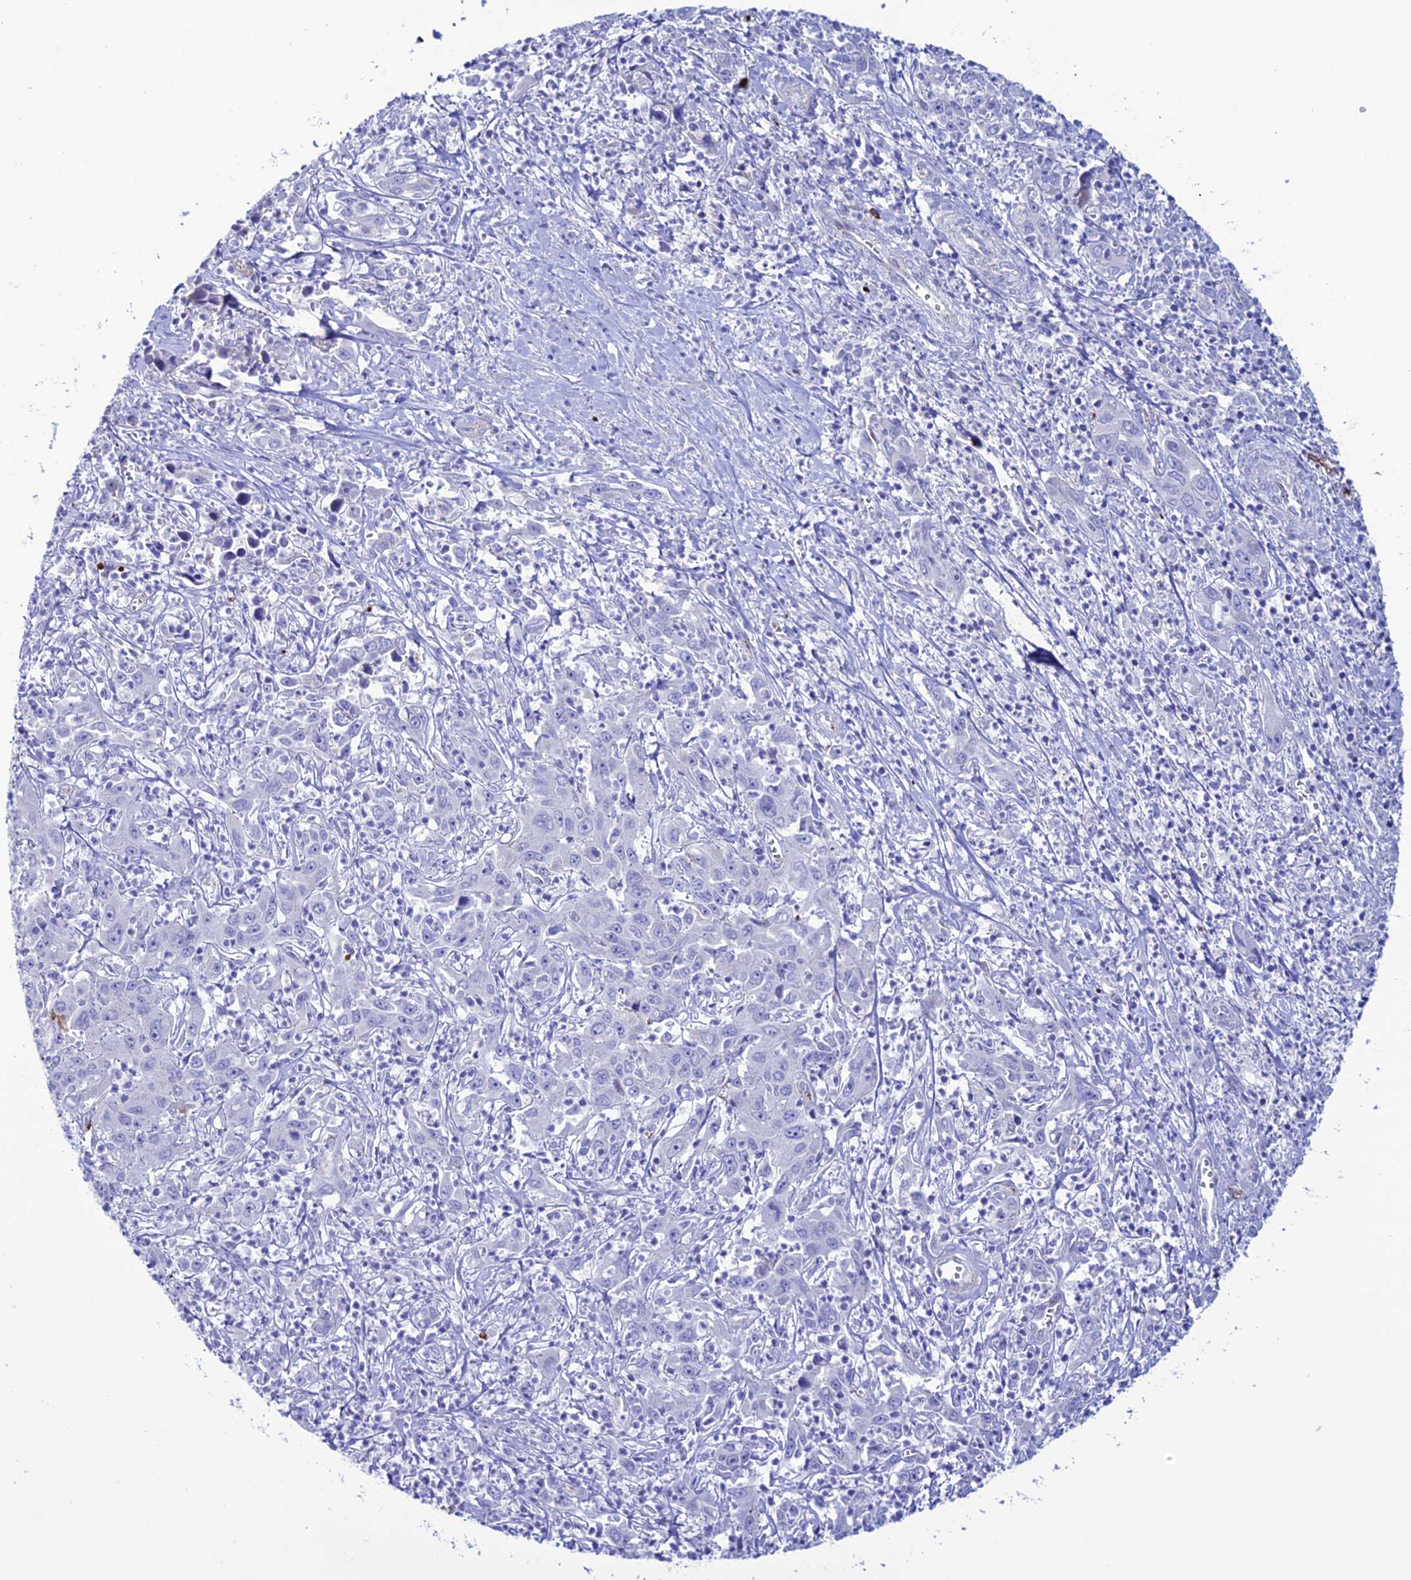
{"staining": {"intensity": "negative", "quantity": "none", "location": "none"}, "tissue": "liver cancer", "cell_type": "Tumor cells", "image_type": "cancer", "snomed": [{"axis": "morphology", "description": "Carcinoma, Hepatocellular, NOS"}, {"axis": "topography", "description": "Liver"}], "caption": "Immunohistochemical staining of liver cancer (hepatocellular carcinoma) shows no significant staining in tumor cells. (DAB immunohistochemistry (IHC) with hematoxylin counter stain).", "gene": "CDC42EP5", "patient": {"sex": "male", "age": 63}}